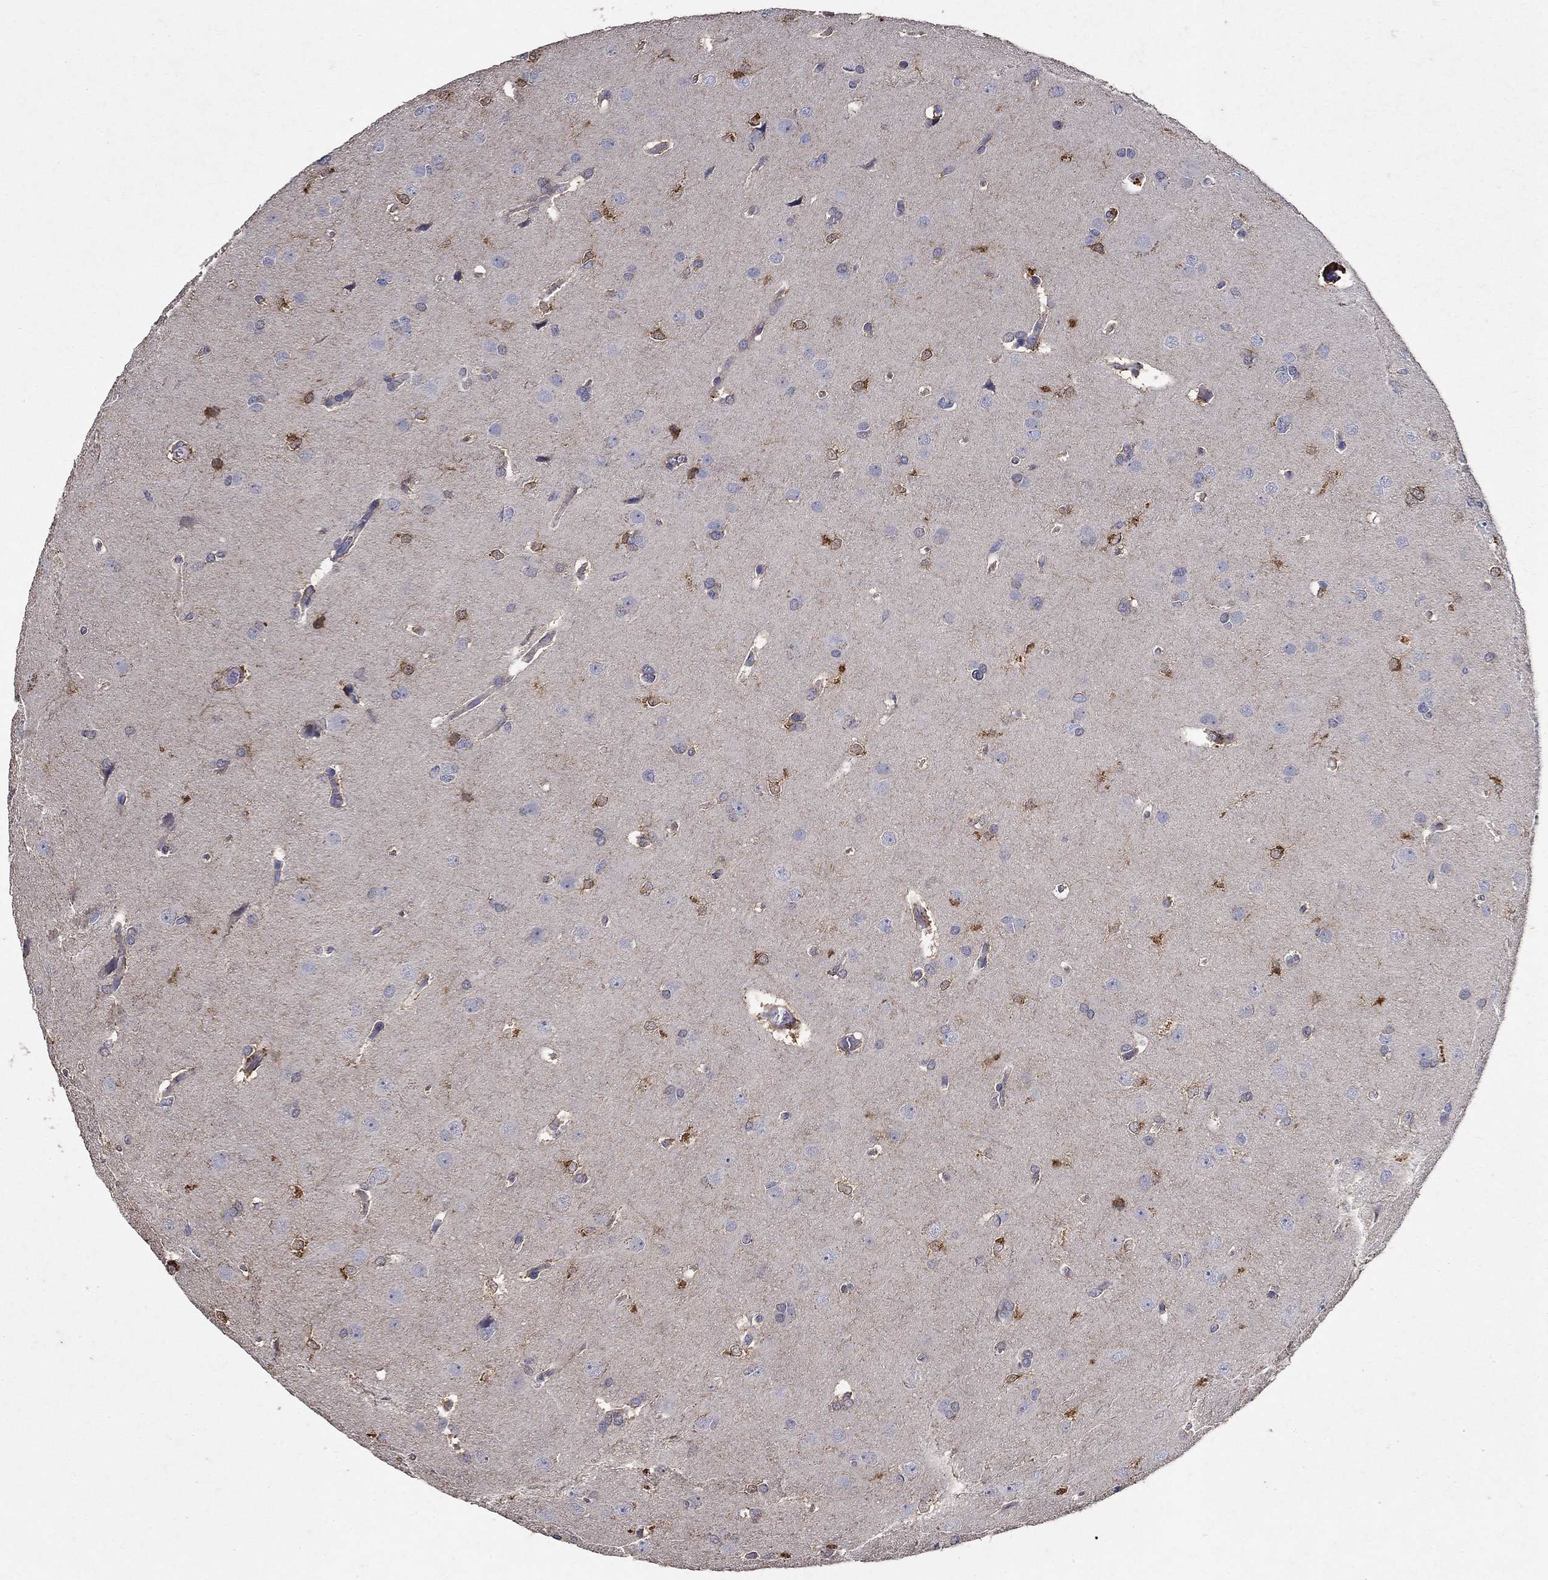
{"staining": {"intensity": "negative", "quantity": "none", "location": "none"}, "tissue": "glioma", "cell_type": "Tumor cells", "image_type": "cancer", "snomed": [{"axis": "morphology", "description": "Glioma, malignant, Low grade"}, {"axis": "topography", "description": "Brain"}], "caption": "DAB (3,3'-diaminobenzidine) immunohistochemical staining of human low-grade glioma (malignant) displays no significant positivity in tumor cells. (Immunohistochemistry, brightfield microscopy, high magnification).", "gene": "PROZ", "patient": {"sex": "female", "age": 32}}